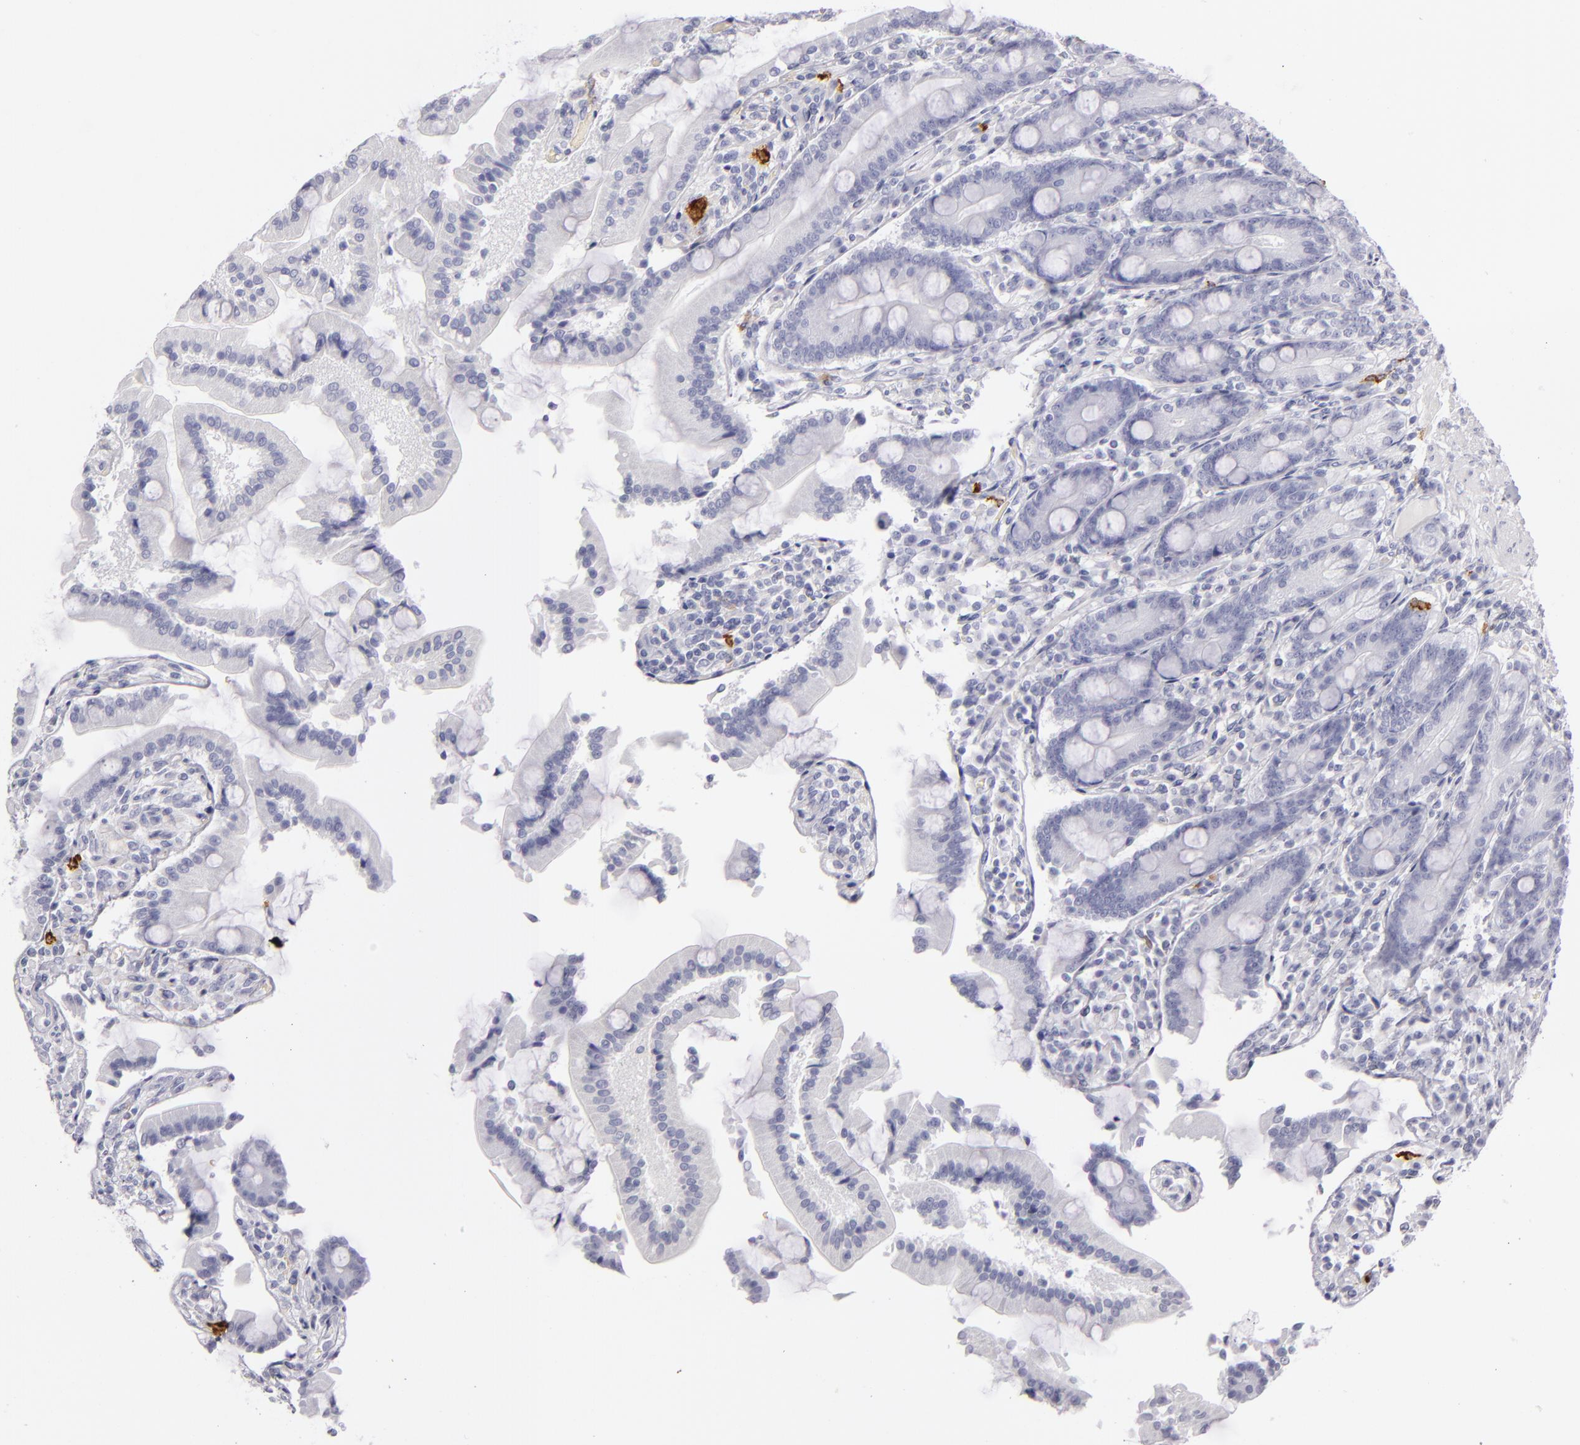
{"staining": {"intensity": "negative", "quantity": "none", "location": "none"}, "tissue": "duodenum", "cell_type": "Glandular cells", "image_type": "normal", "snomed": [{"axis": "morphology", "description": "Normal tissue, NOS"}, {"axis": "topography", "description": "Duodenum"}], "caption": "Duodenum was stained to show a protein in brown. There is no significant staining in glandular cells. (DAB IHC, high magnification).", "gene": "CD207", "patient": {"sex": "female", "age": 64}}